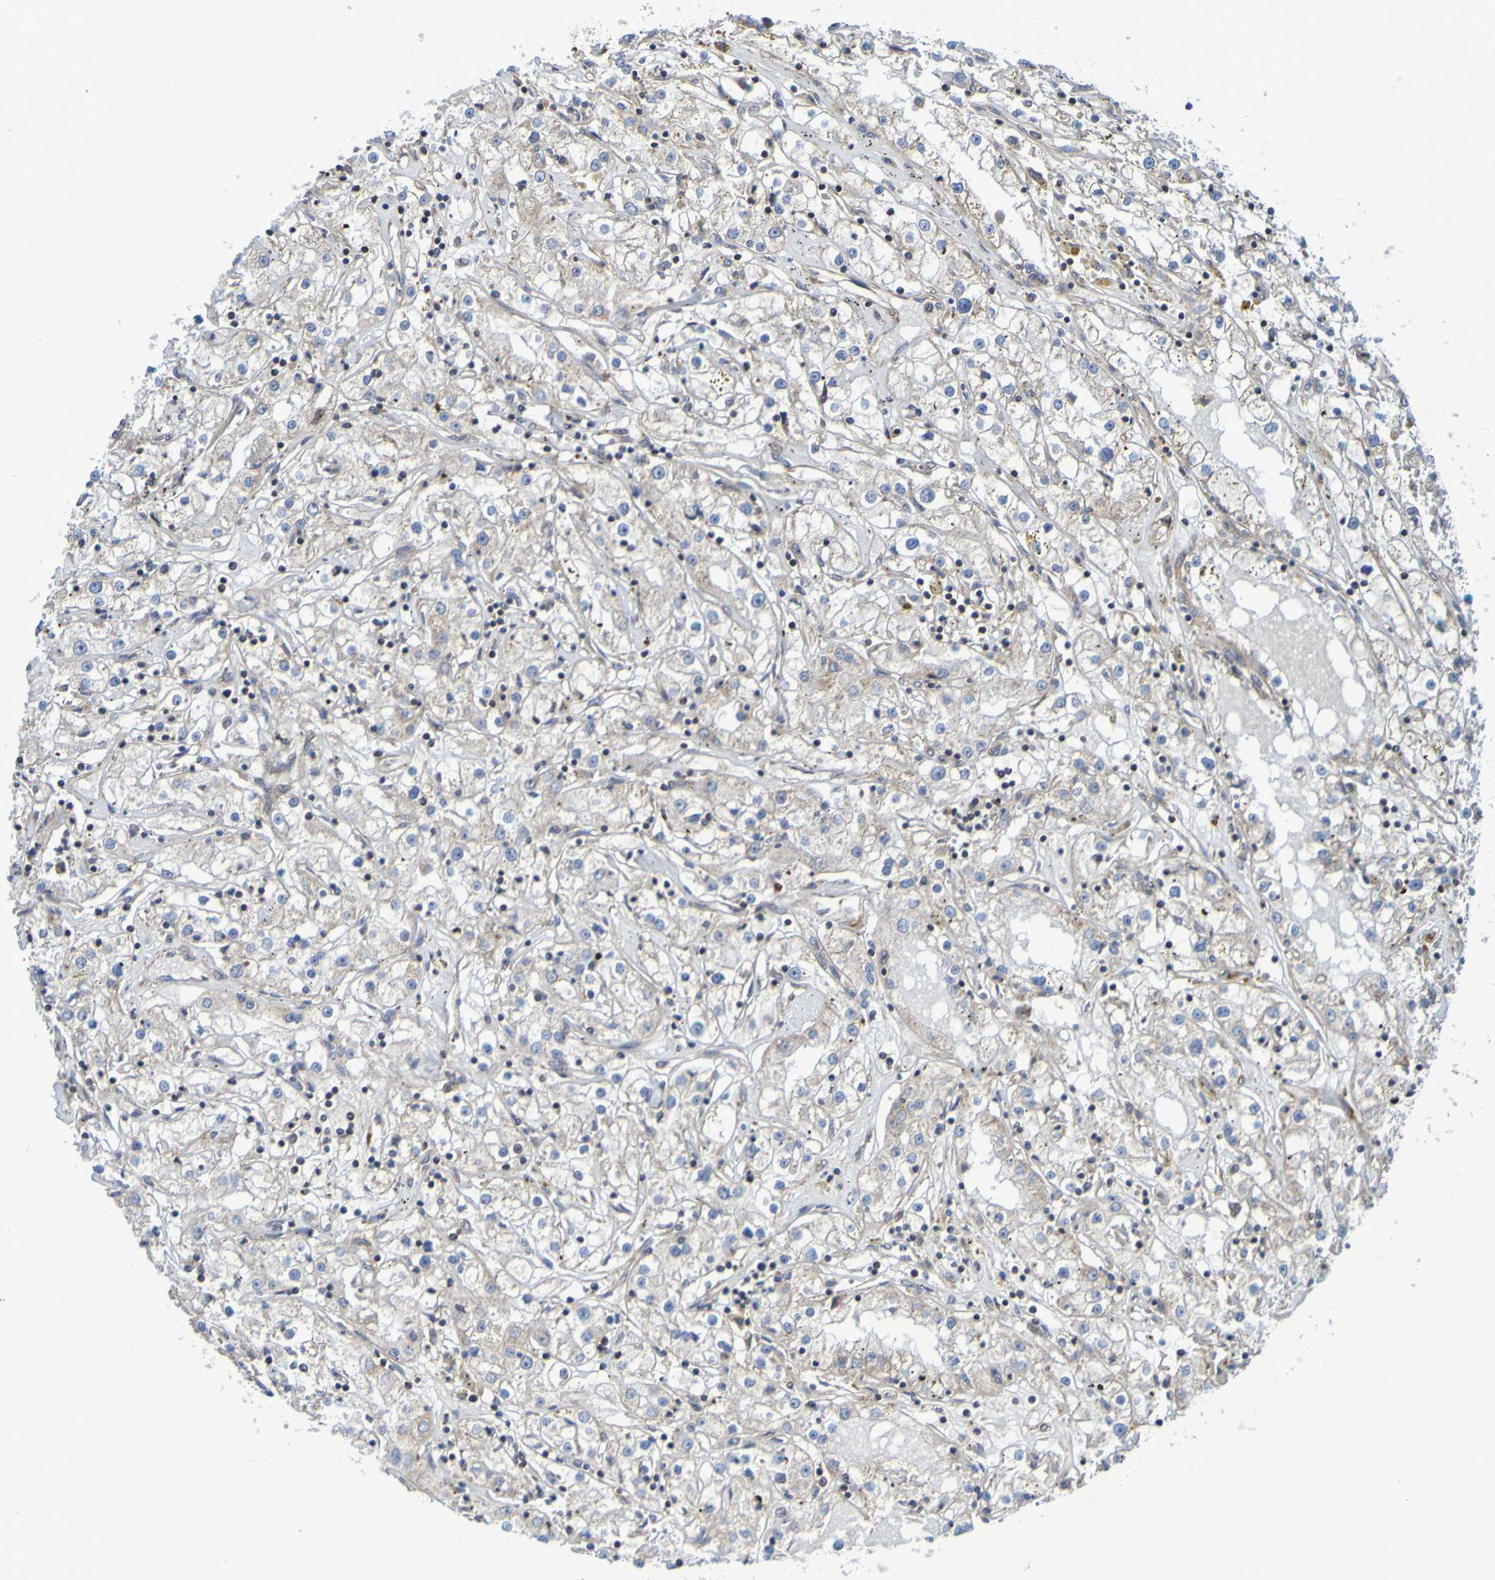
{"staining": {"intensity": "weak", "quantity": "25%-75%", "location": "cytoplasmic/membranous"}, "tissue": "renal cancer", "cell_type": "Tumor cells", "image_type": "cancer", "snomed": [{"axis": "morphology", "description": "Adenocarcinoma, NOS"}, {"axis": "topography", "description": "Kidney"}], "caption": "Brown immunohistochemical staining in adenocarcinoma (renal) shows weak cytoplasmic/membranous staining in approximately 25%-75% of tumor cells.", "gene": "CCDC51", "patient": {"sex": "male", "age": 56}}